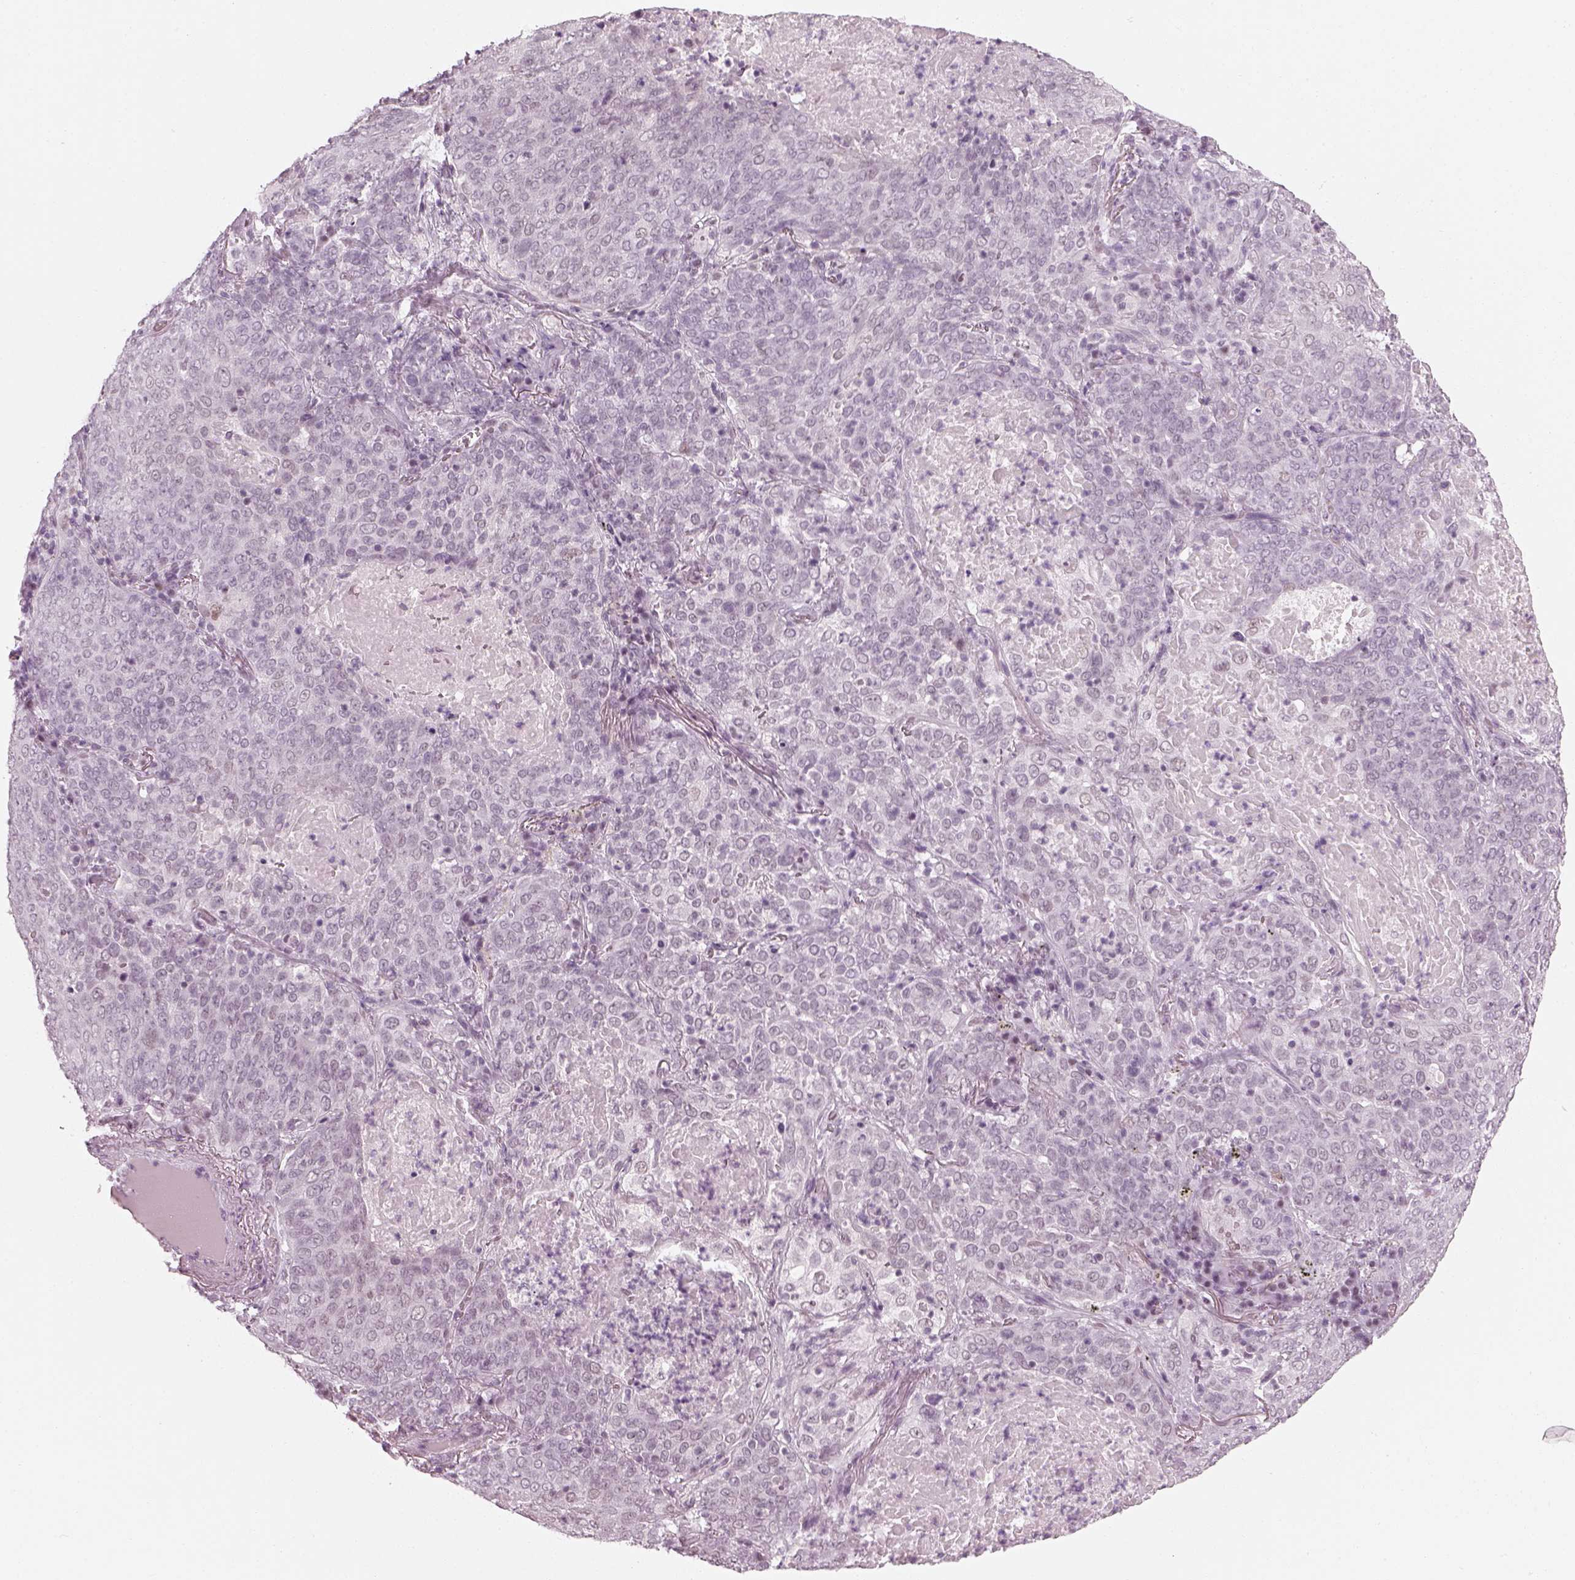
{"staining": {"intensity": "negative", "quantity": "none", "location": "none"}, "tissue": "lung cancer", "cell_type": "Tumor cells", "image_type": "cancer", "snomed": [{"axis": "morphology", "description": "Squamous cell carcinoma, NOS"}, {"axis": "topography", "description": "Lung"}], "caption": "Immunohistochemistry (IHC) micrograph of neoplastic tissue: lung cancer (squamous cell carcinoma) stained with DAB demonstrates no significant protein staining in tumor cells.", "gene": "KCNG2", "patient": {"sex": "male", "age": 82}}